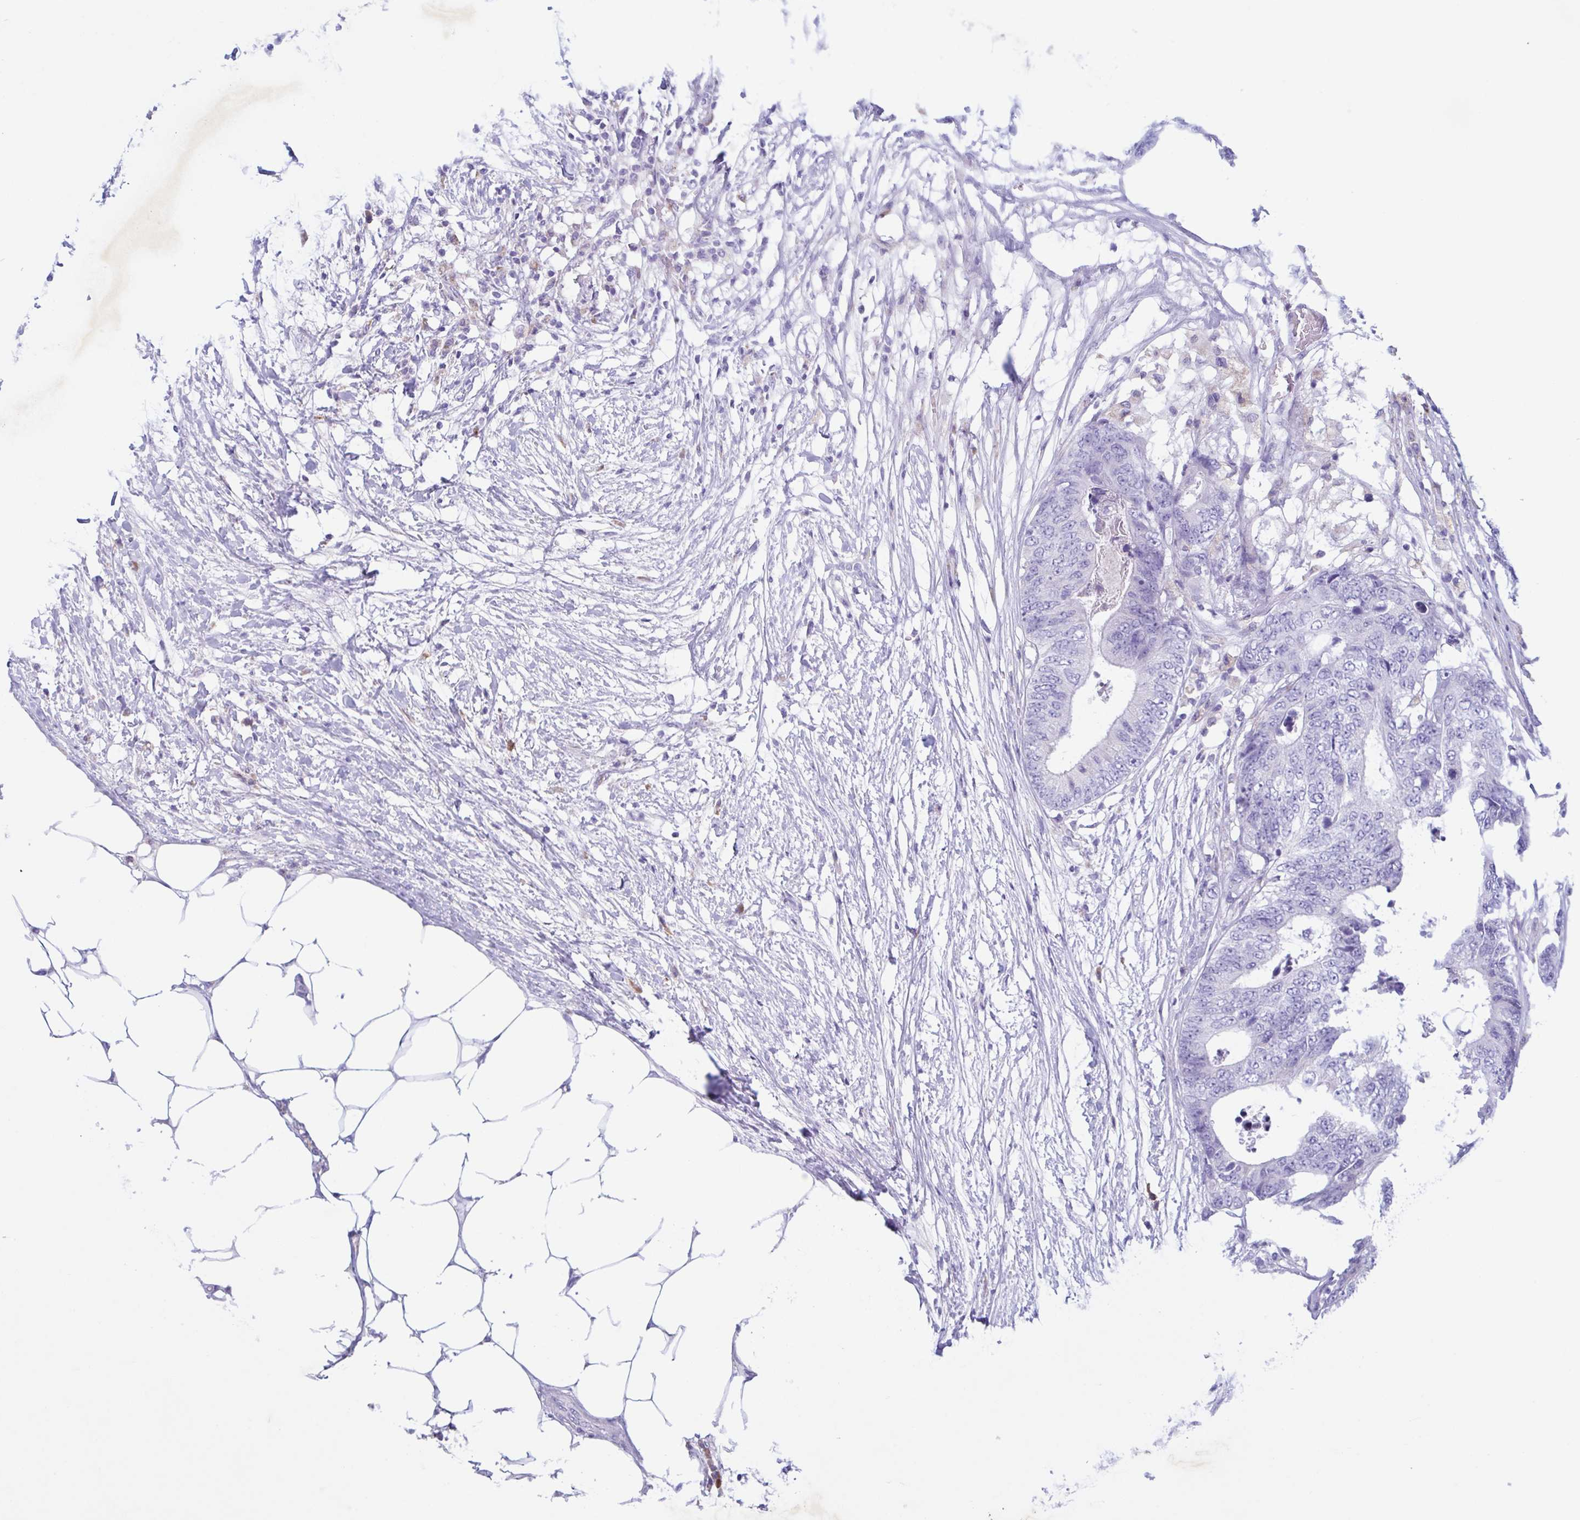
{"staining": {"intensity": "negative", "quantity": "none", "location": "none"}, "tissue": "colorectal cancer", "cell_type": "Tumor cells", "image_type": "cancer", "snomed": [{"axis": "morphology", "description": "Adenocarcinoma, NOS"}, {"axis": "topography", "description": "Colon"}], "caption": "The IHC micrograph has no significant expression in tumor cells of adenocarcinoma (colorectal) tissue. (DAB (3,3'-diaminobenzidine) immunohistochemistry (IHC) with hematoxylin counter stain).", "gene": "F13B", "patient": {"sex": "female", "age": 48}}